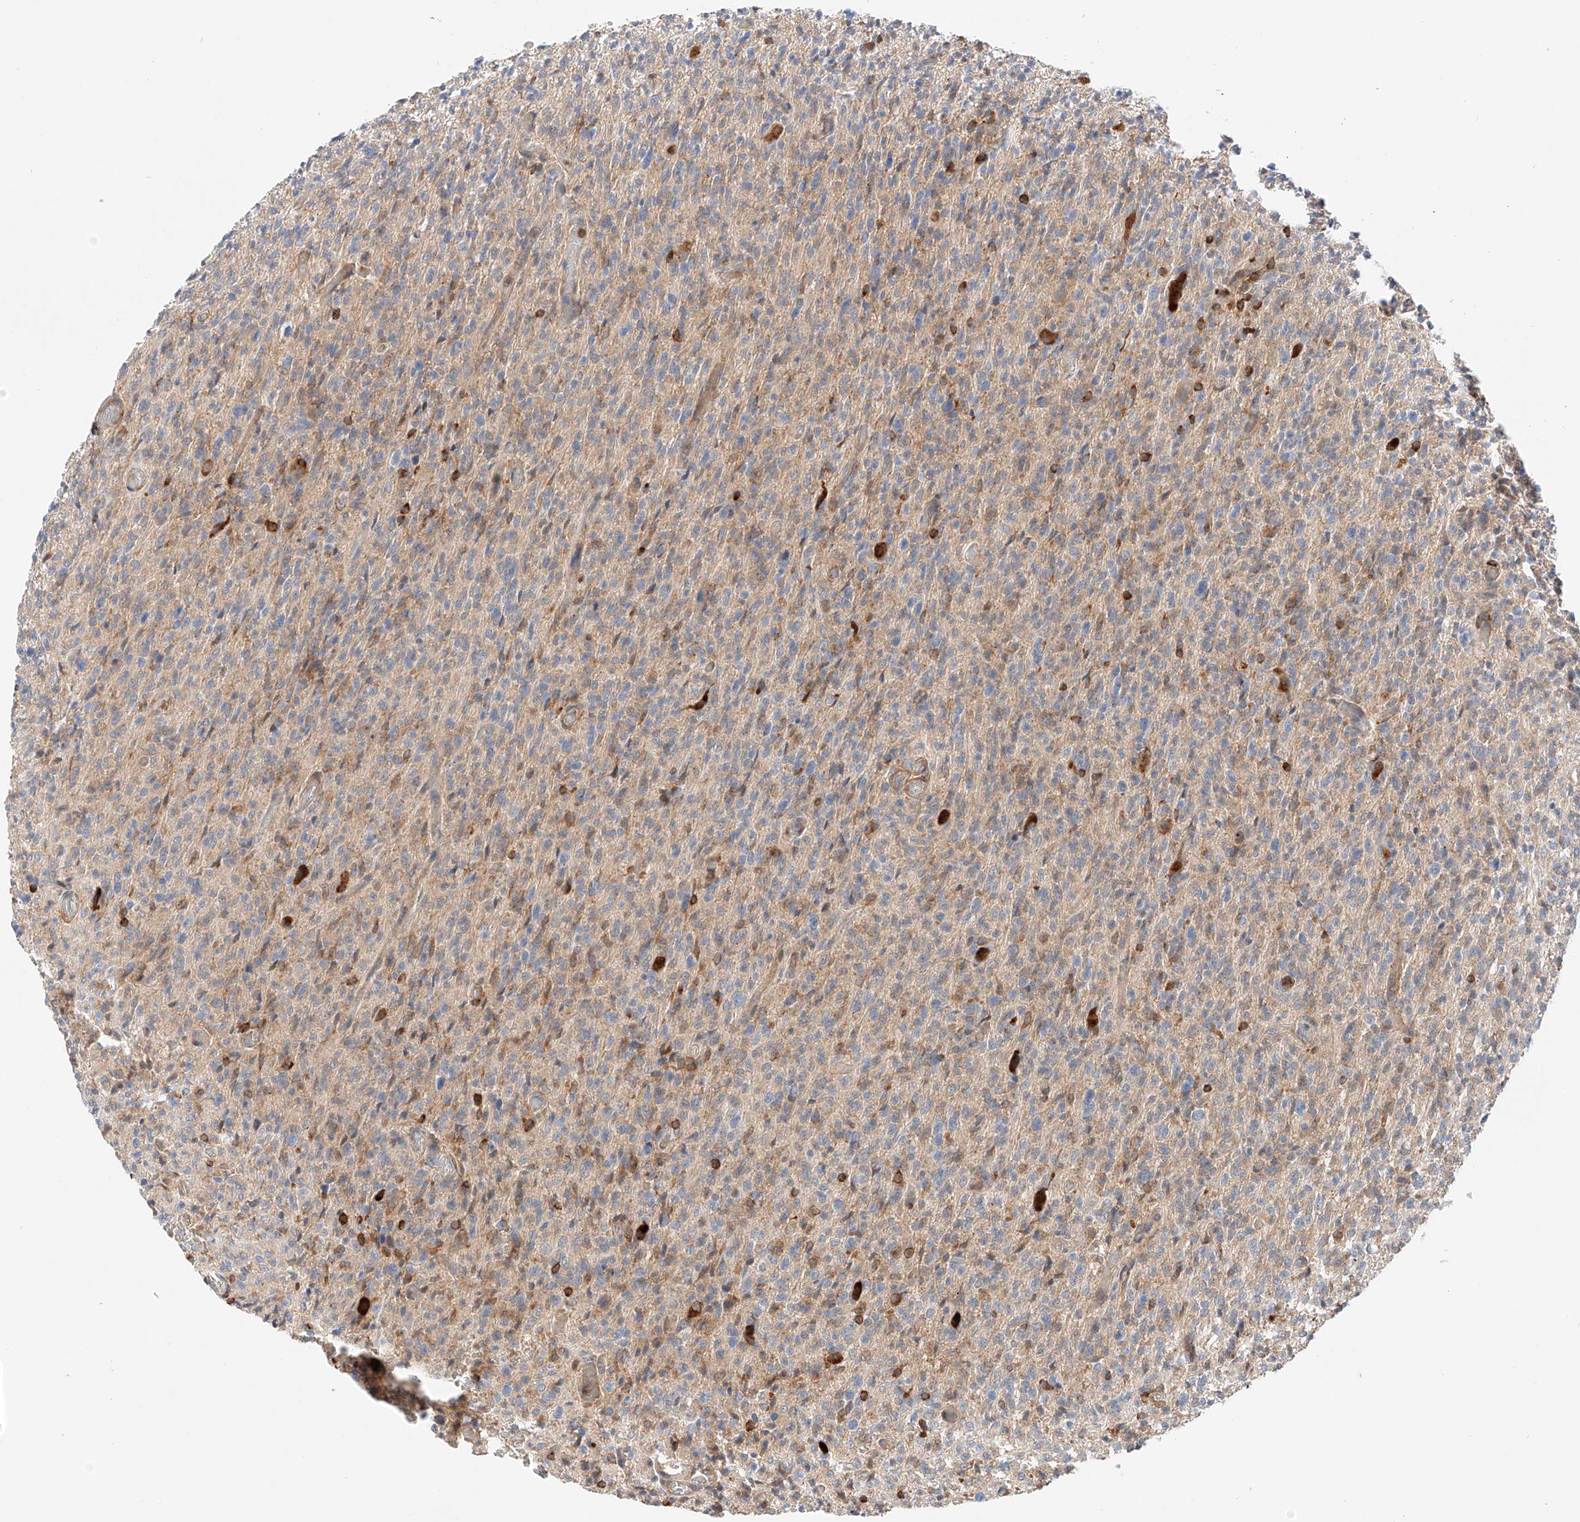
{"staining": {"intensity": "weak", "quantity": "<25%", "location": "cytoplasmic/membranous"}, "tissue": "glioma", "cell_type": "Tumor cells", "image_type": "cancer", "snomed": [{"axis": "morphology", "description": "Glioma, malignant, High grade"}, {"axis": "topography", "description": "Brain"}], "caption": "Immunohistochemical staining of malignant high-grade glioma displays no significant staining in tumor cells.", "gene": "MFN2", "patient": {"sex": "female", "age": 57}}